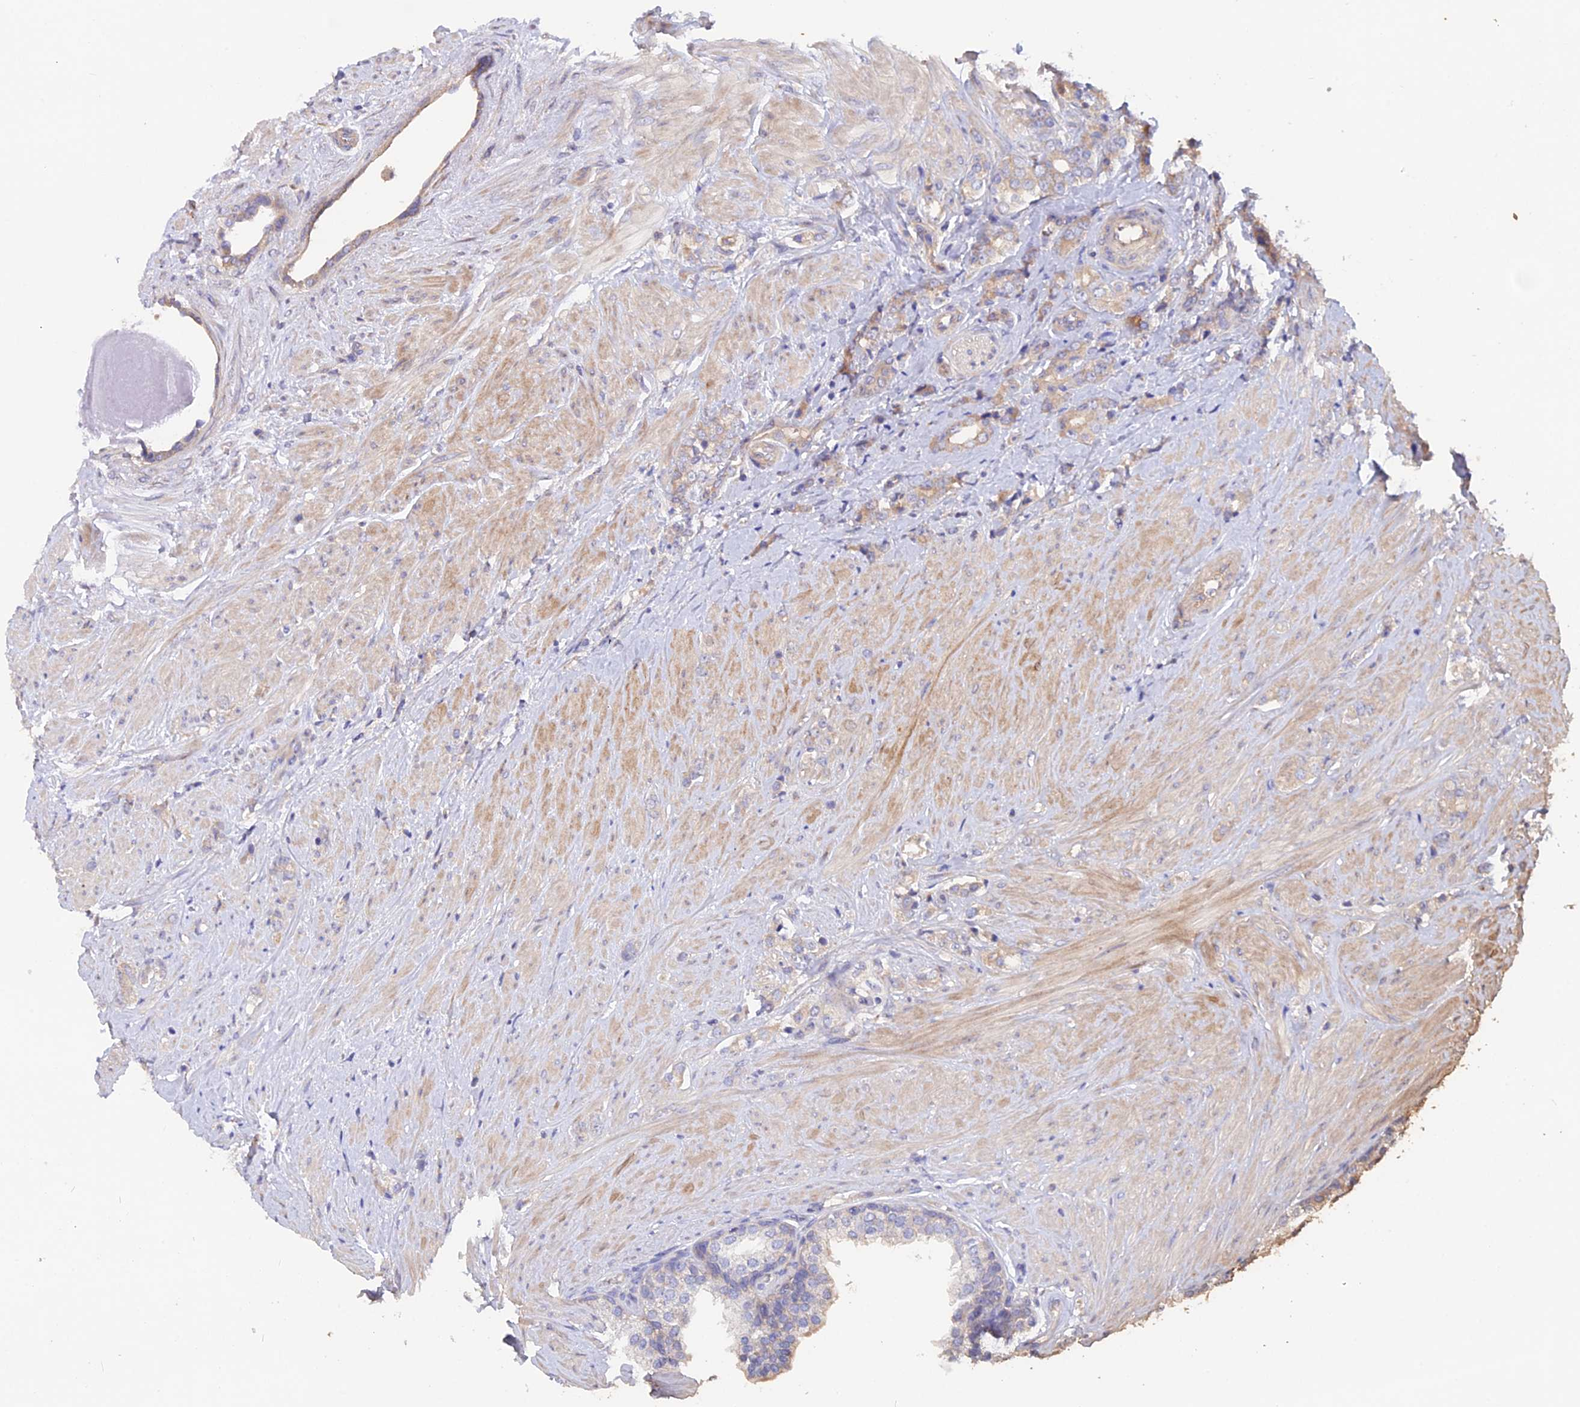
{"staining": {"intensity": "weak", "quantity": "<25%", "location": "cytoplasmic/membranous"}, "tissue": "prostate cancer", "cell_type": "Tumor cells", "image_type": "cancer", "snomed": [{"axis": "morphology", "description": "Adenocarcinoma, High grade"}, {"axis": "topography", "description": "Prostate"}], "caption": "Tumor cells show no significant protein expression in prostate high-grade adenocarcinoma.", "gene": "HYCC1", "patient": {"sex": "male", "age": 62}}